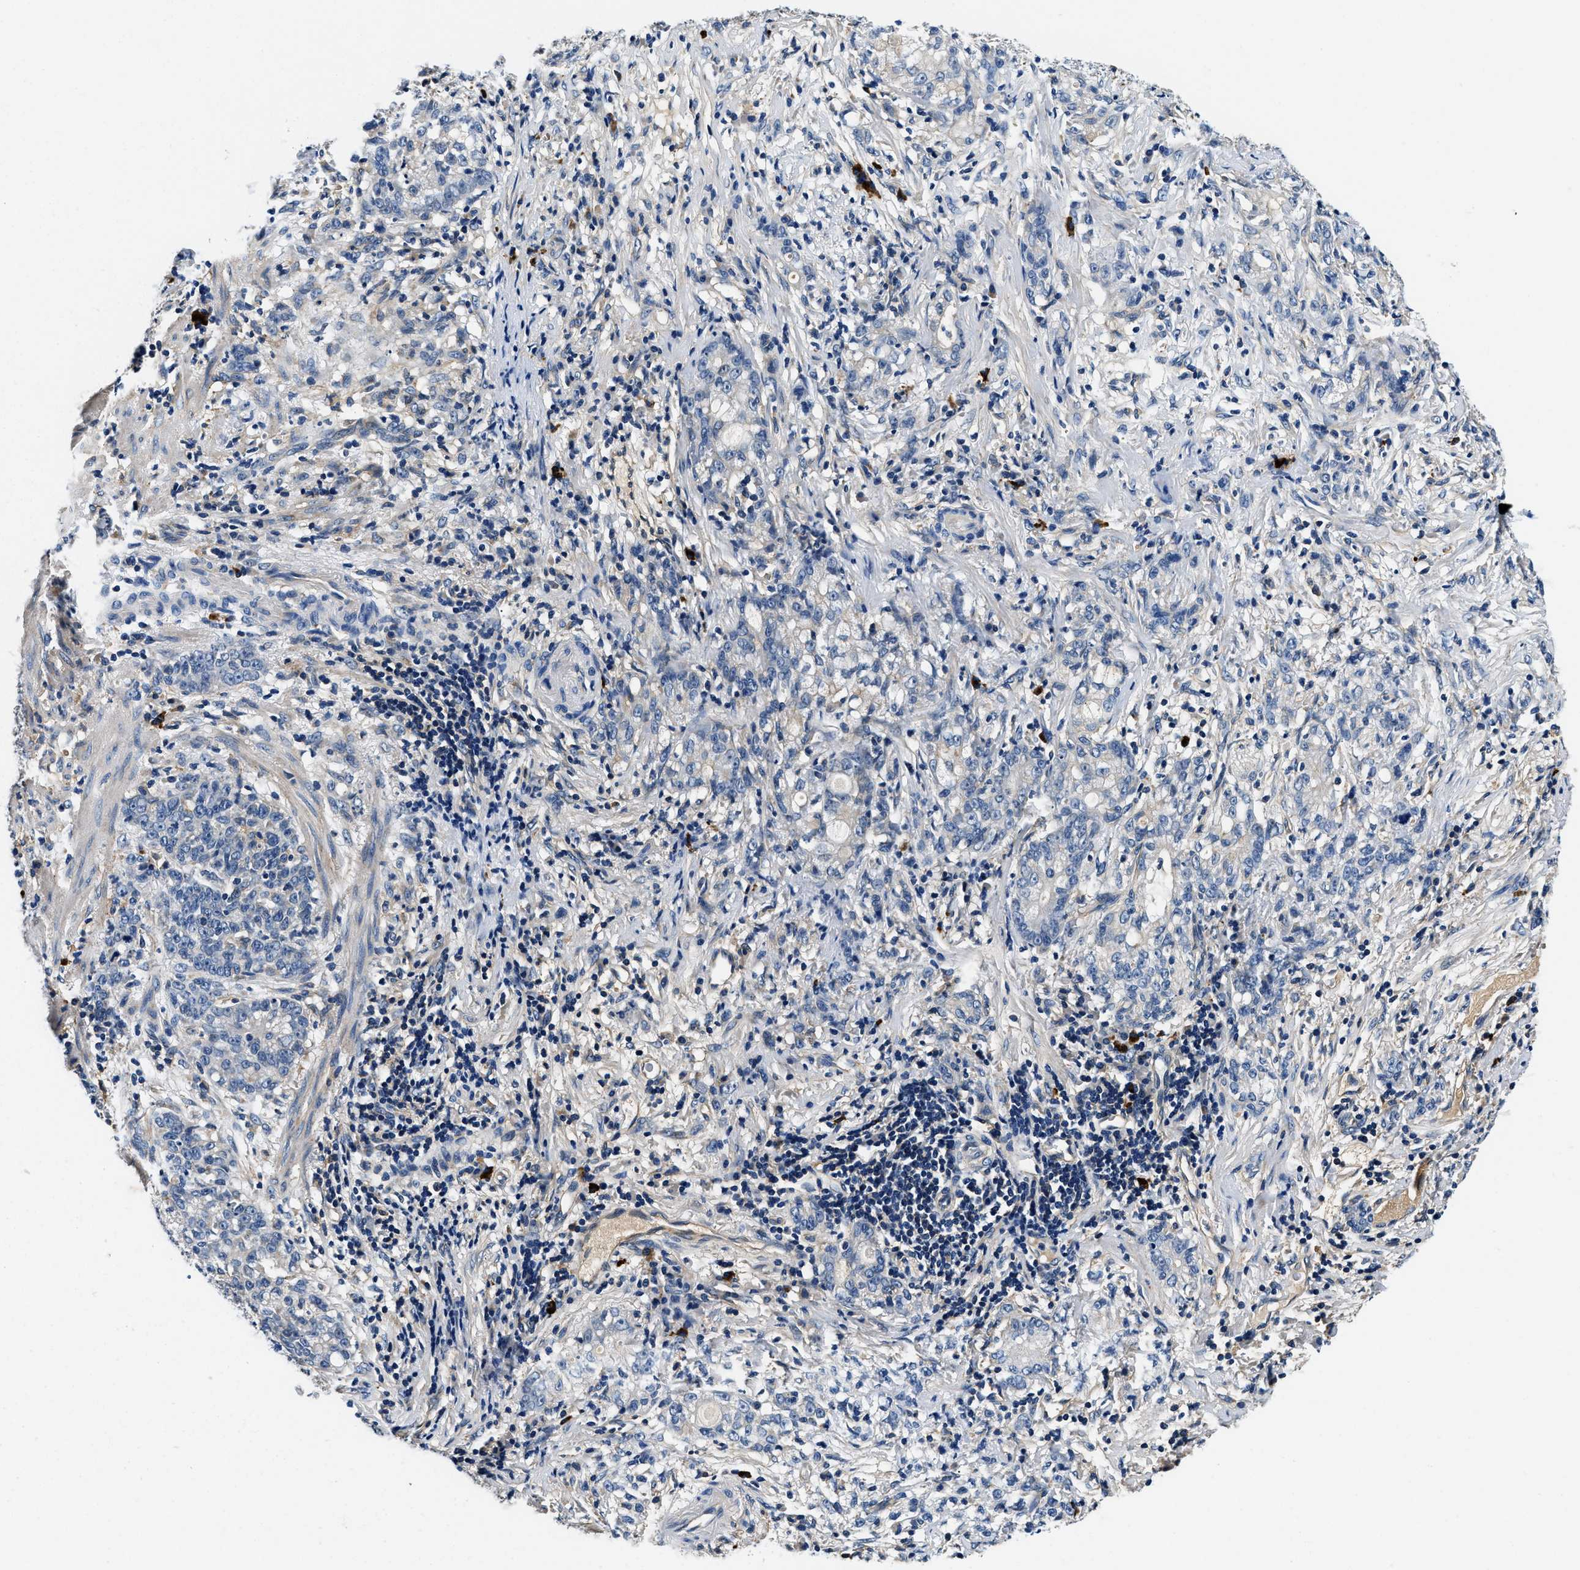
{"staining": {"intensity": "negative", "quantity": "none", "location": "none"}, "tissue": "stomach cancer", "cell_type": "Tumor cells", "image_type": "cancer", "snomed": [{"axis": "morphology", "description": "Adenocarcinoma, NOS"}, {"axis": "topography", "description": "Stomach, lower"}], "caption": "Immunohistochemistry (IHC) photomicrograph of human stomach cancer stained for a protein (brown), which shows no positivity in tumor cells.", "gene": "ZFAND3", "patient": {"sex": "male", "age": 88}}